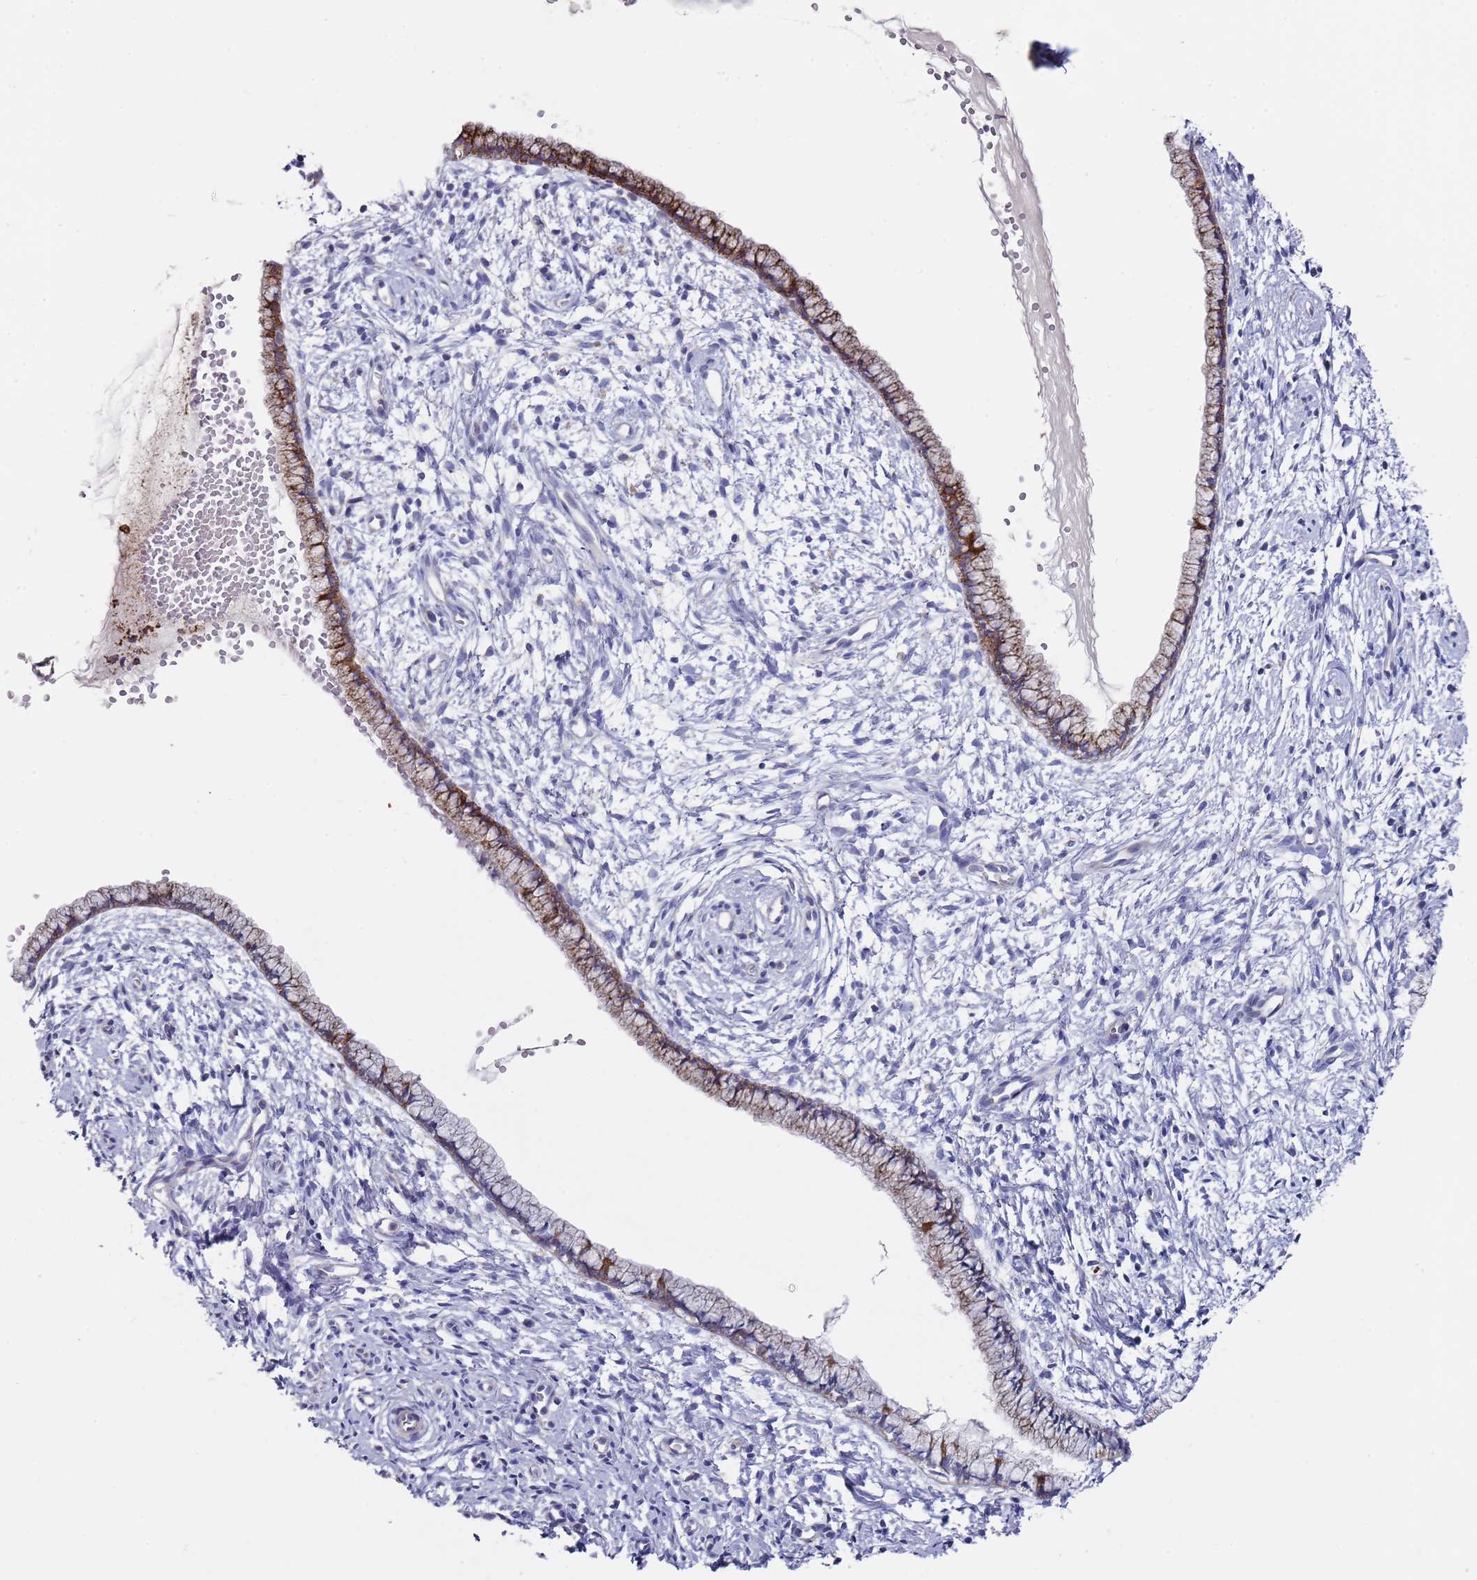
{"staining": {"intensity": "moderate", "quantity": ">75%", "location": "cytoplasmic/membranous"}, "tissue": "cervix", "cell_type": "Glandular cells", "image_type": "normal", "snomed": [{"axis": "morphology", "description": "Normal tissue, NOS"}, {"axis": "topography", "description": "Cervix"}], "caption": "Protein staining reveals moderate cytoplasmic/membranous staining in approximately >75% of glandular cells in benign cervix.", "gene": "SCAPER", "patient": {"sex": "female", "age": 57}}